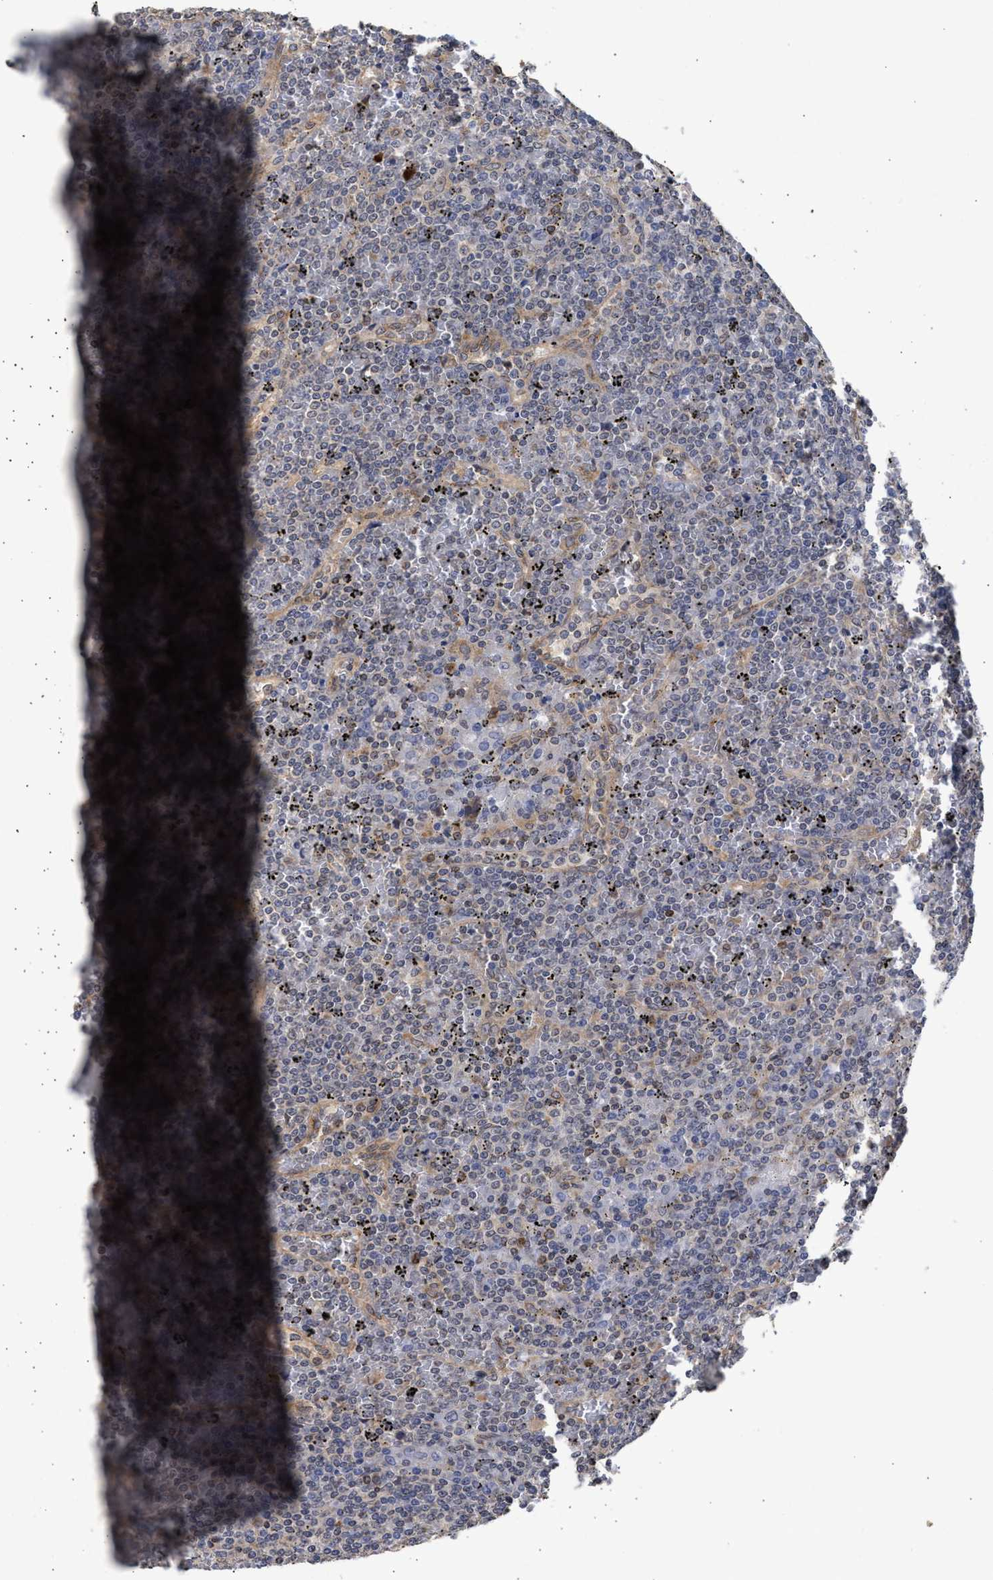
{"staining": {"intensity": "negative", "quantity": "none", "location": "none"}, "tissue": "lymphoma", "cell_type": "Tumor cells", "image_type": "cancer", "snomed": [{"axis": "morphology", "description": "Malignant lymphoma, non-Hodgkin's type, Low grade"}, {"axis": "topography", "description": "Spleen"}], "caption": "Protein analysis of low-grade malignant lymphoma, non-Hodgkin's type reveals no significant positivity in tumor cells. The staining was performed using DAB (3,3'-diaminobenzidine) to visualize the protein expression in brown, while the nuclei were stained in blue with hematoxylin (Magnification: 20x).", "gene": "DNAJC1", "patient": {"sex": "female", "age": 19}}